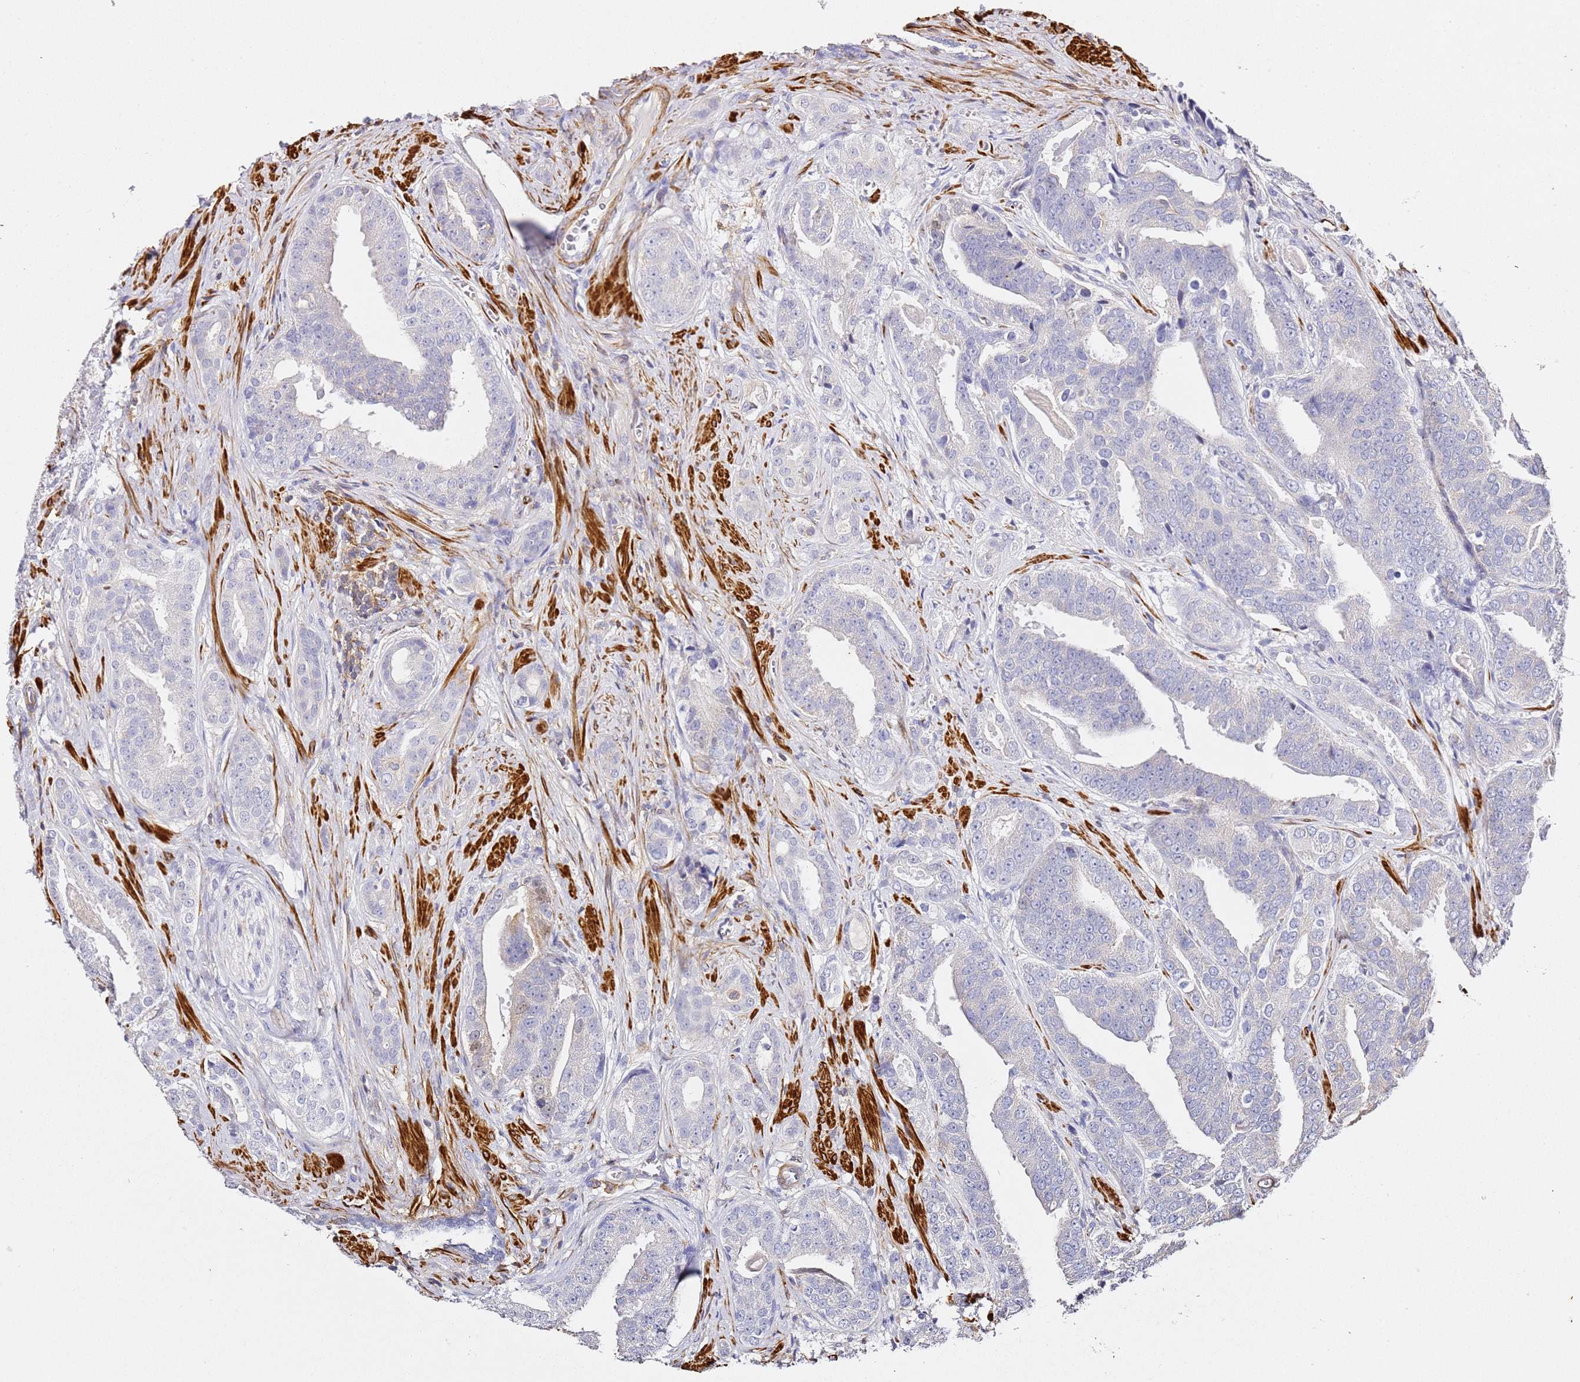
{"staining": {"intensity": "negative", "quantity": "none", "location": "none"}, "tissue": "prostate cancer", "cell_type": "Tumor cells", "image_type": "cancer", "snomed": [{"axis": "morphology", "description": "Adenocarcinoma, High grade"}, {"axis": "topography", "description": "Prostate"}], "caption": "Immunohistochemical staining of high-grade adenocarcinoma (prostate) displays no significant staining in tumor cells.", "gene": "ZNF671", "patient": {"sex": "male", "age": 55}}